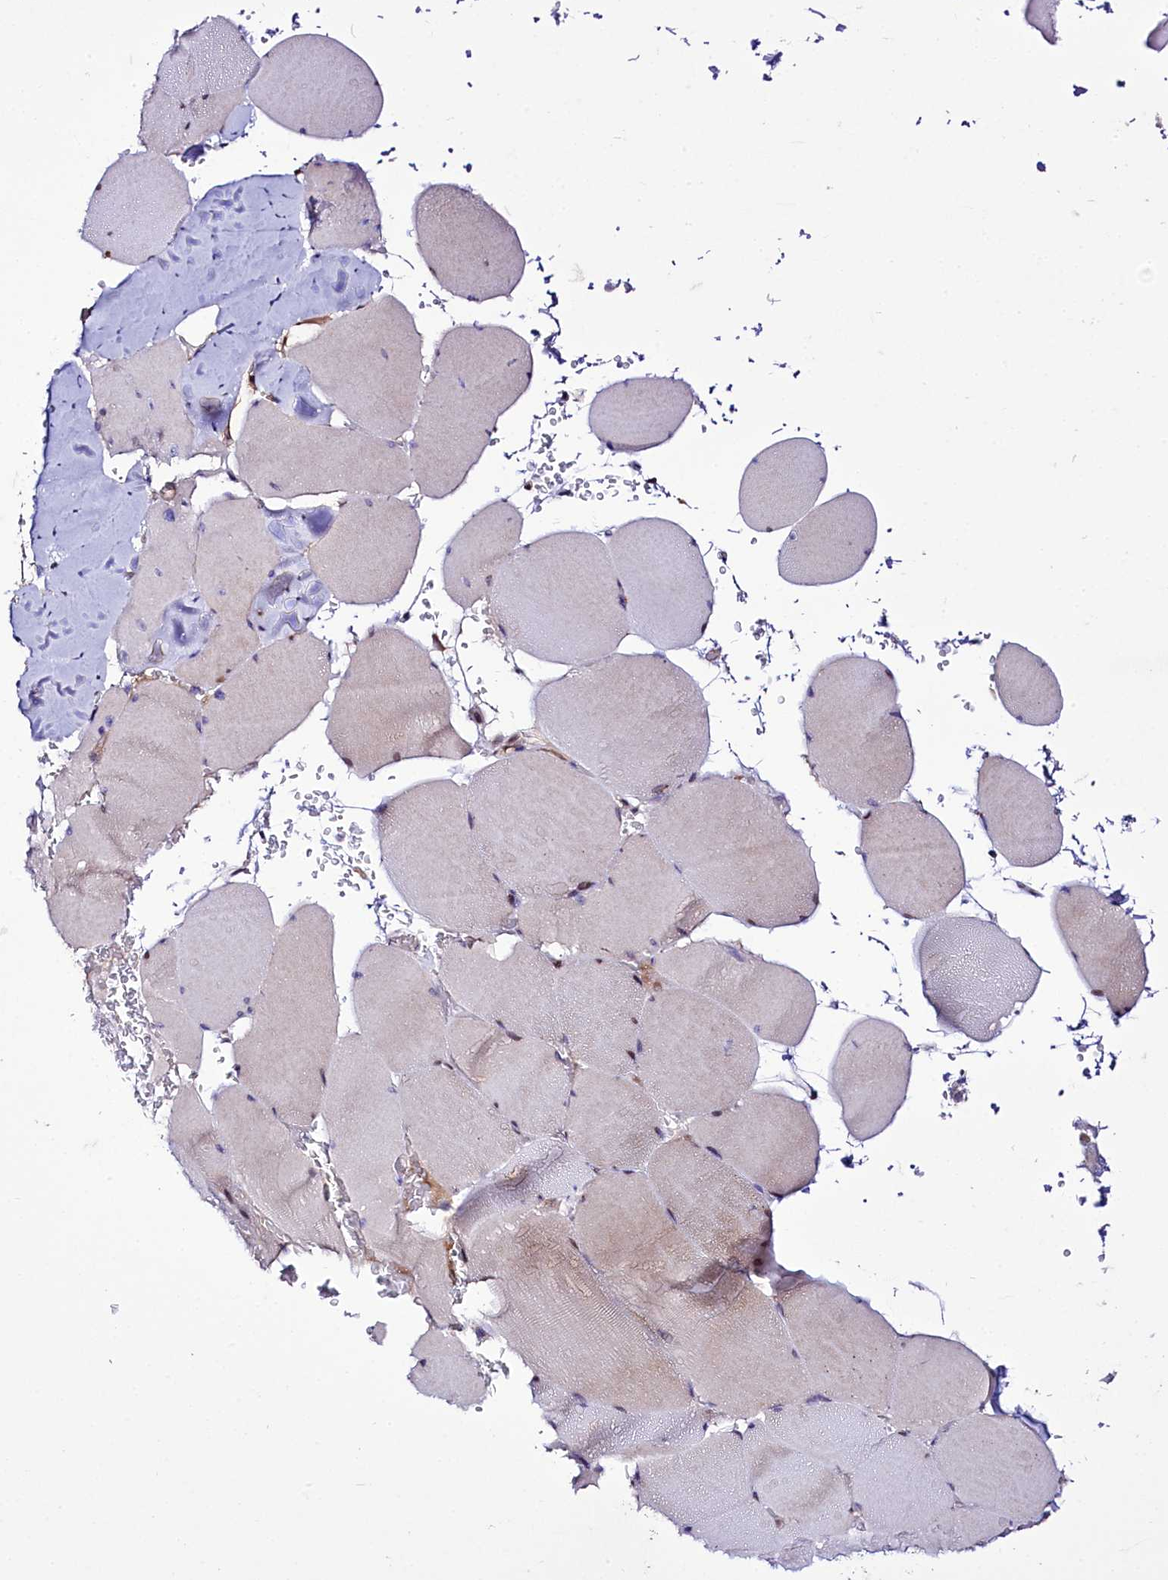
{"staining": {"intensity": "weak", "quantity": "<25%", "location": "cytoplasmic/membranous"}, "tissue": "skeletal muscle", "cell_type": "Myocytes", "image_type": "normal", "snomed": [{"axis": "morphology", "description": "Normal tissue, NOS"}, {"axis": "topography", "description": "Skeletal muscle"}, {"axis": "topography", "description": "Head-Neck"}], "caption": "High power microscopy image of an immunohistochemistry photomicrograph of unremarkable skeletal muscle, revealing no significant staining in myocytes.", "gene": "ZC3H12C", "patient": {"sex": "male", "age": 66}}